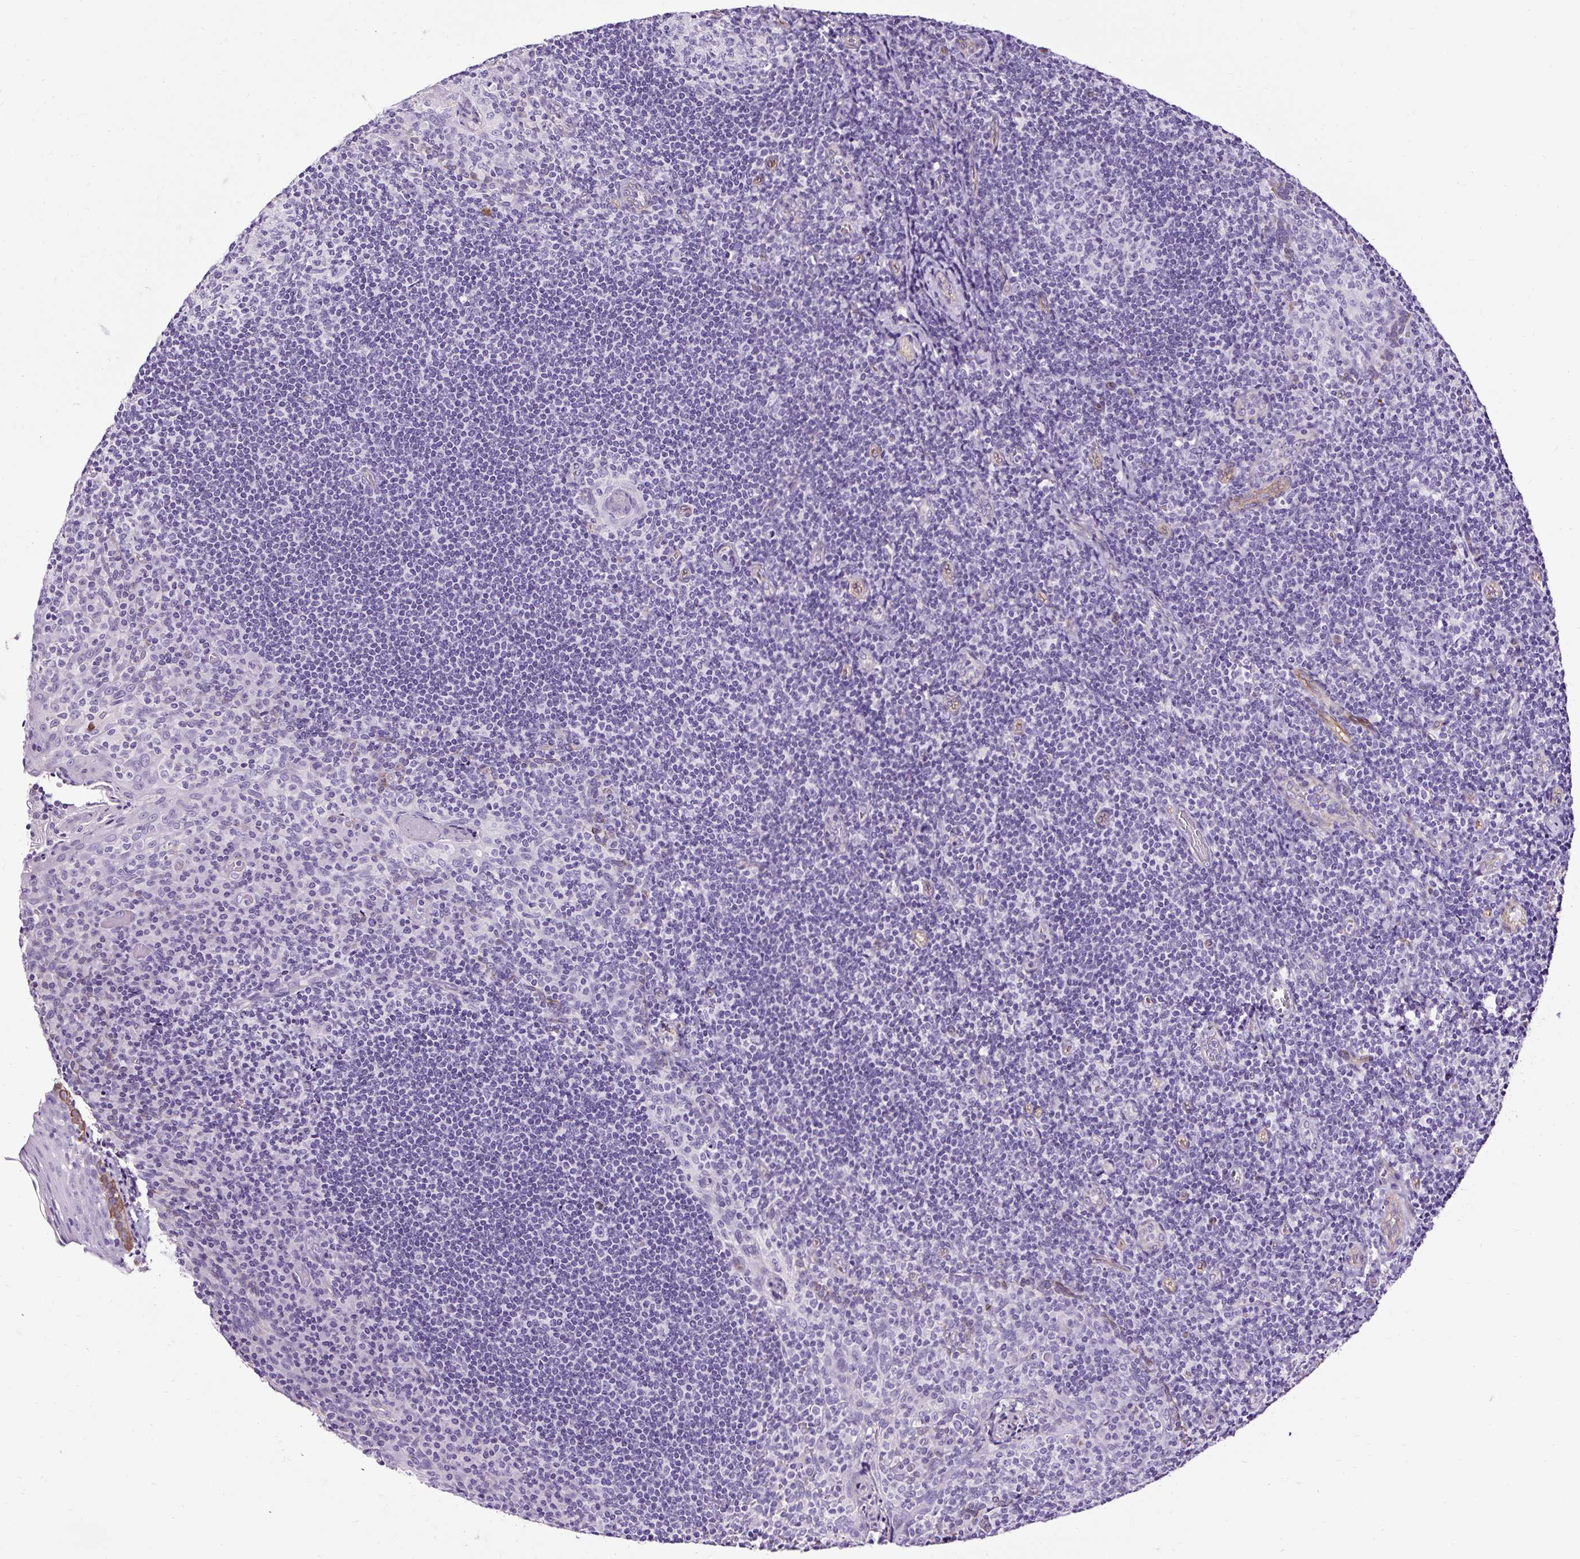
{"staining": {"intensity": "negative", "quantity": "none", "location": "none"}, "tissue": "tonsil", "cell_type": "Germinal center cells", "image_type": "normal", "snomed": [{"axis": "morphology", "description": "Normal tissue, NOS"}, {"axis": "topography", "description": "Tonsil"}], "caption": "Protein analysis of unremarkable tonsil shows no significant staining in germinal center cells.", "gene": "SLC7A8", "patient": {"sex": "male", "age": 17}}